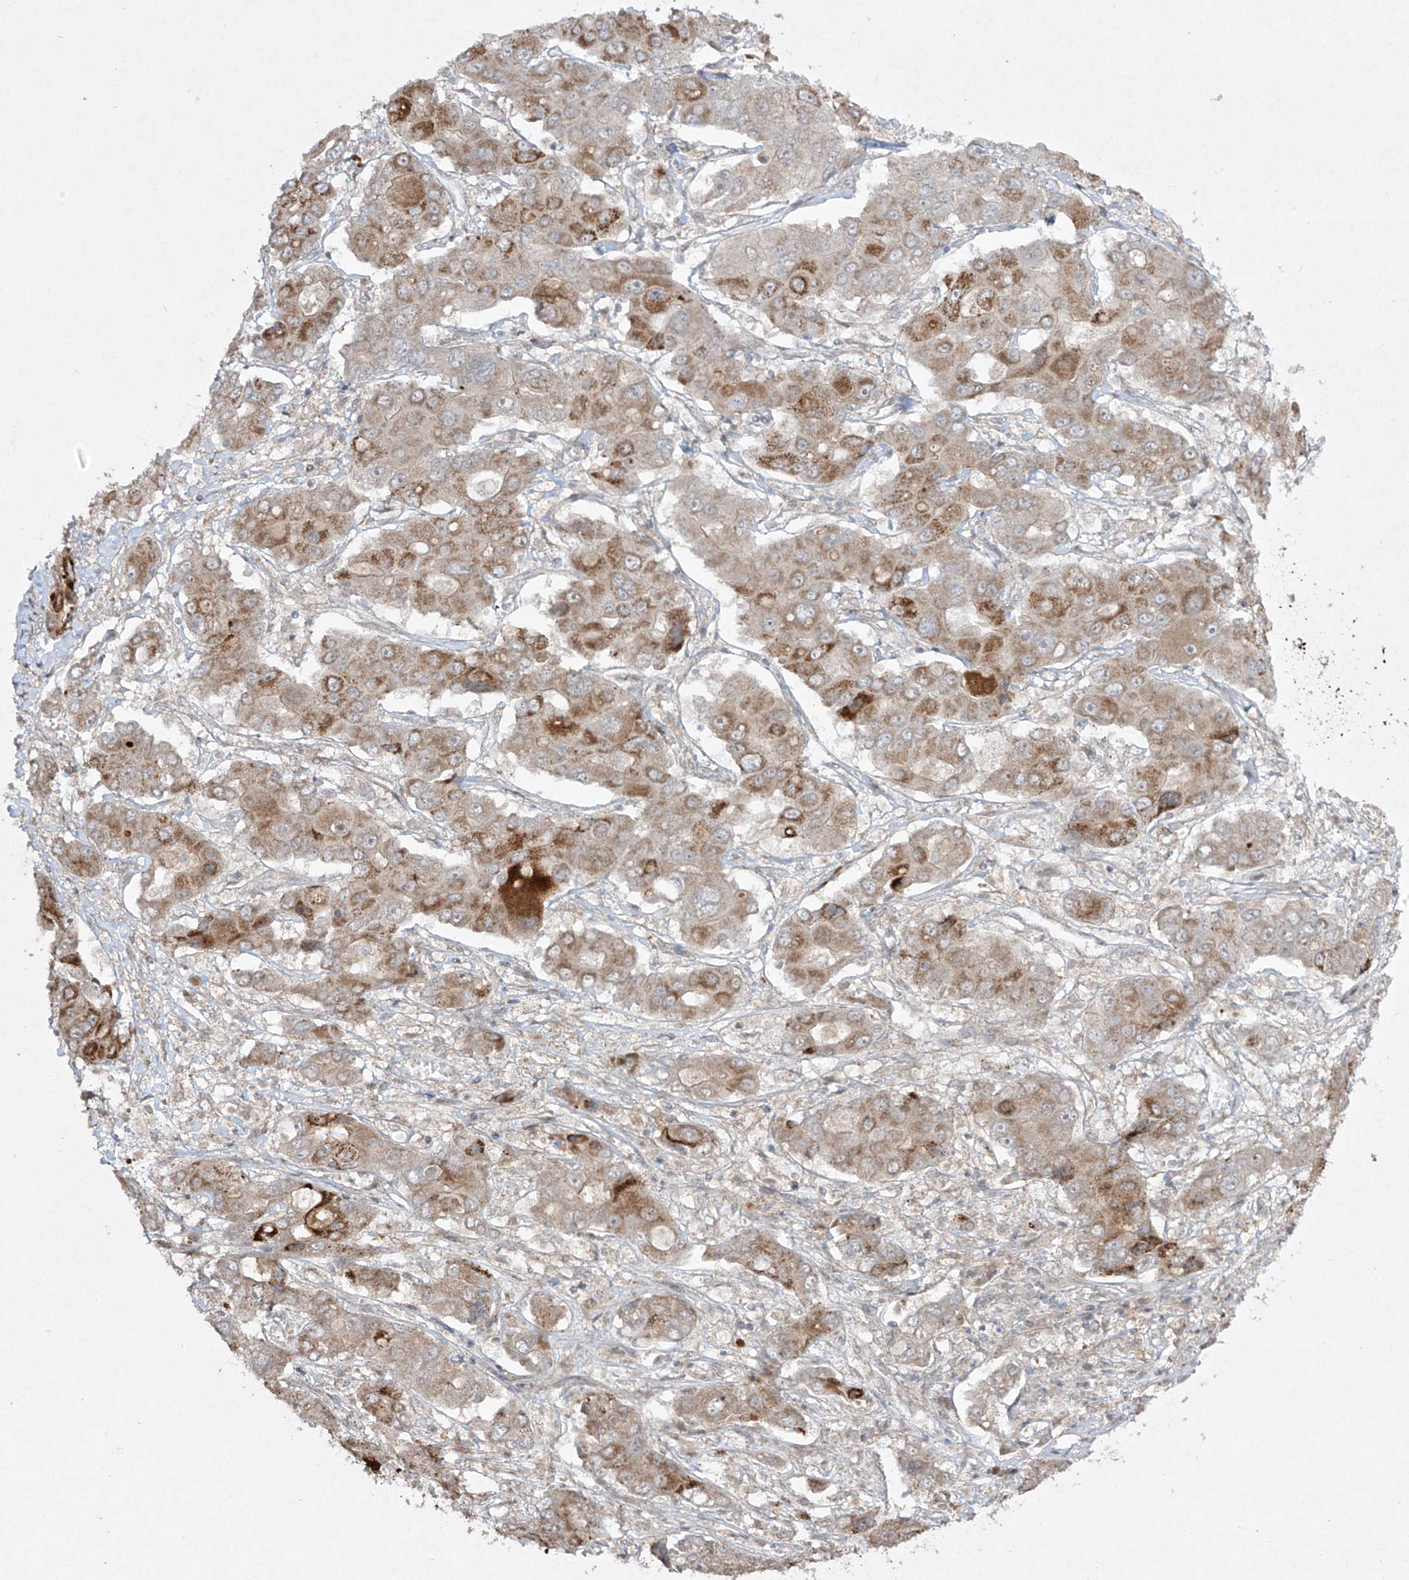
{"staining": {"intensity": "moderate", "quantity": "25%-75%", "location": "cytoplasmic/membranous"}, "tissue": "liver cancer", "cell_type": "Tumor cells", "image_type": "cancer", "snomed": [{"axis": "morphology", "description": "Cholangiocarcinoma"}, {"axis": "topography", "description": "Liver"}], "caption": "Cholangiocarcinoma (liver) was stained to show a protein in brown. There is medium levels of moderate cytoplasmic/membranous staining in approximately 25%-75% of tumor cells.", "gene": "KDM1B", "patient": {"sex": "male", "age": 67}}